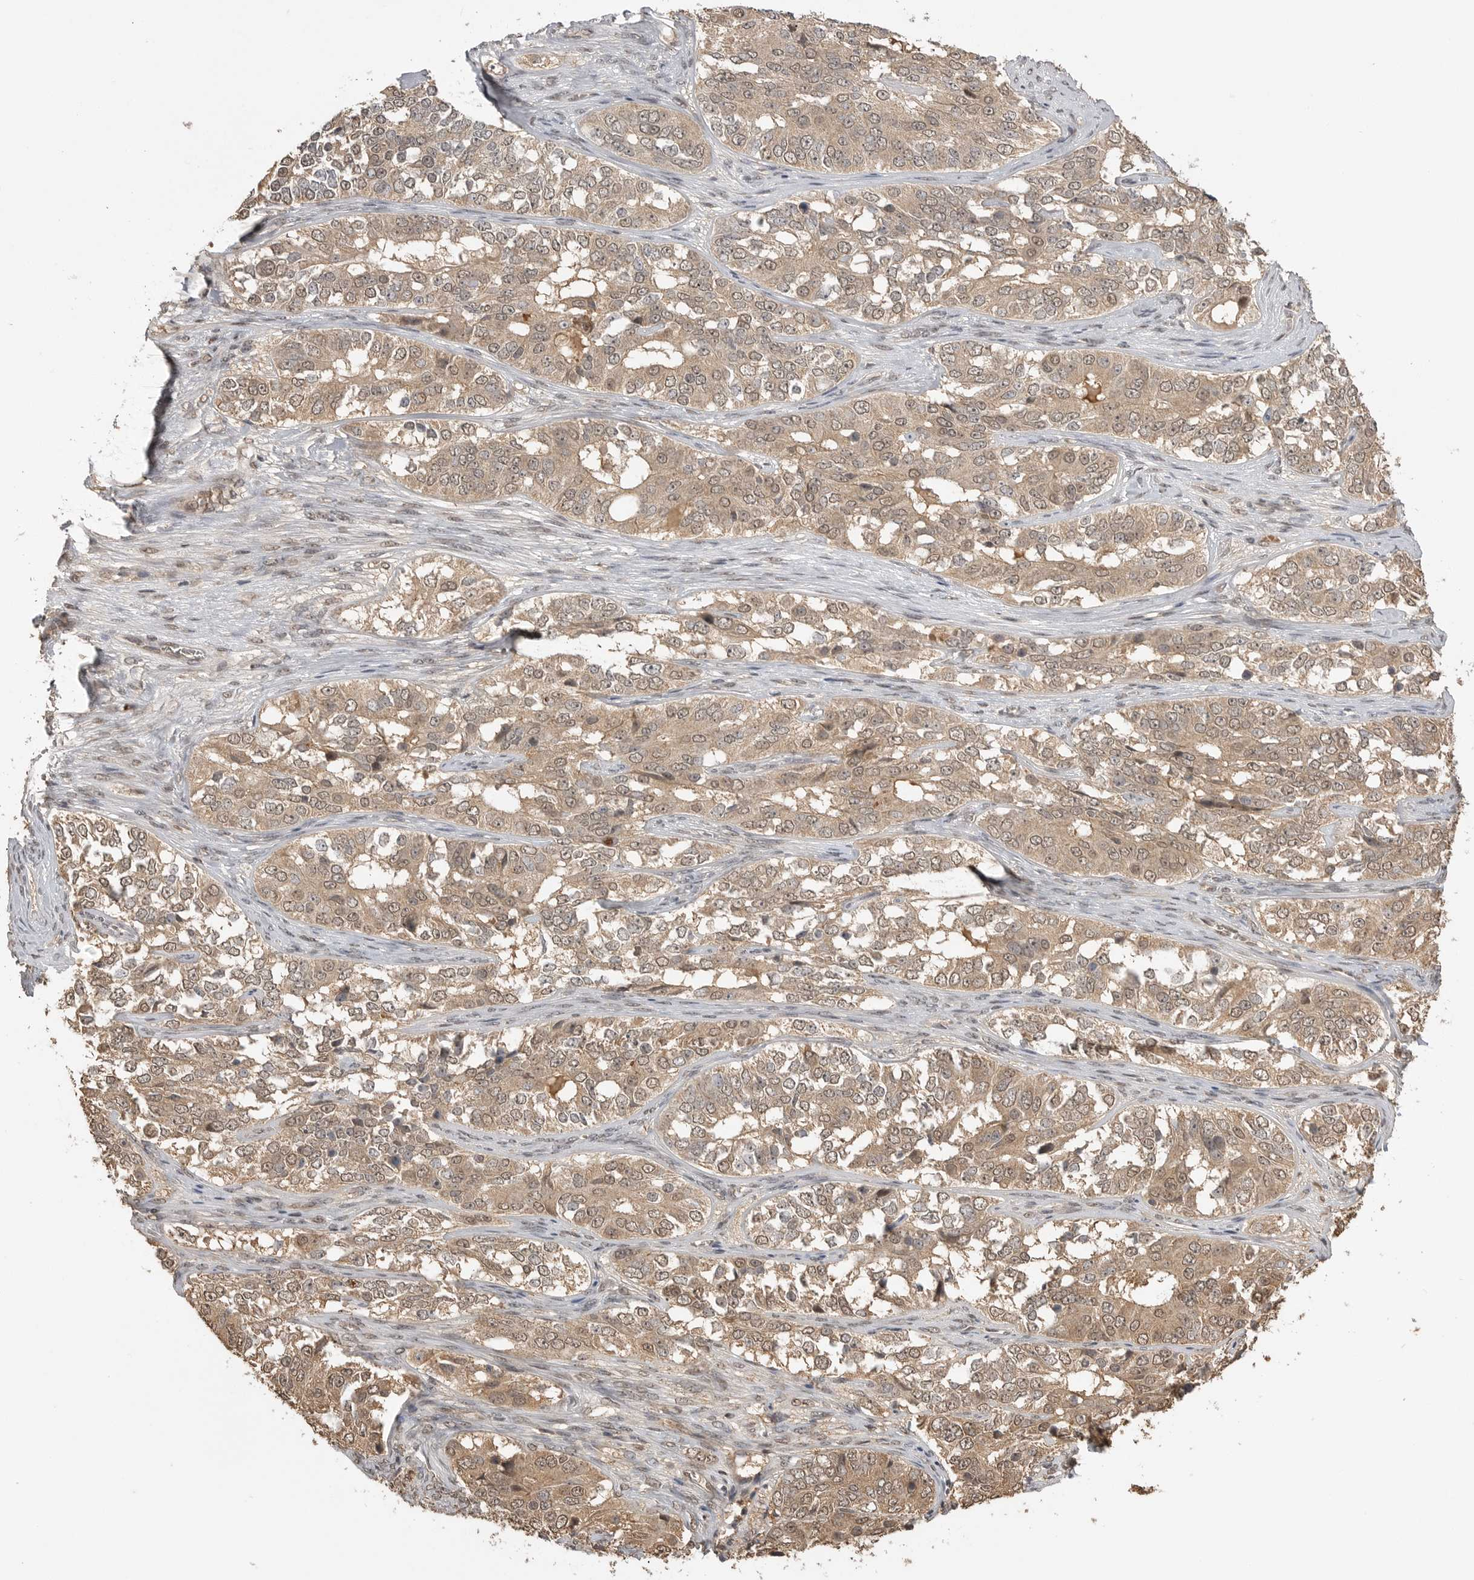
{"staining": {"intensity": "moderate", "quantity": ">75%", "location": "cytoplasmic/membranous,nuclear"}, "tissue": "ovarian cancer", "cell_type": "Tumor cells", "image_type": "cancer", "snomed": [{"axis": "morphology", "description": "Carcinoma, endometroid"}, {"axis": "topography", "description": "Ovary"}], "caption": "The histopathology image exhibits staining of ovarian endometroid carcinoma, revealing moderate cytoplasmic/membranous and nuclear protein staining (brown color) within tumor cells.", "gene": "ASPSCR1", "patient": {"sex": "female", "age": 51}}